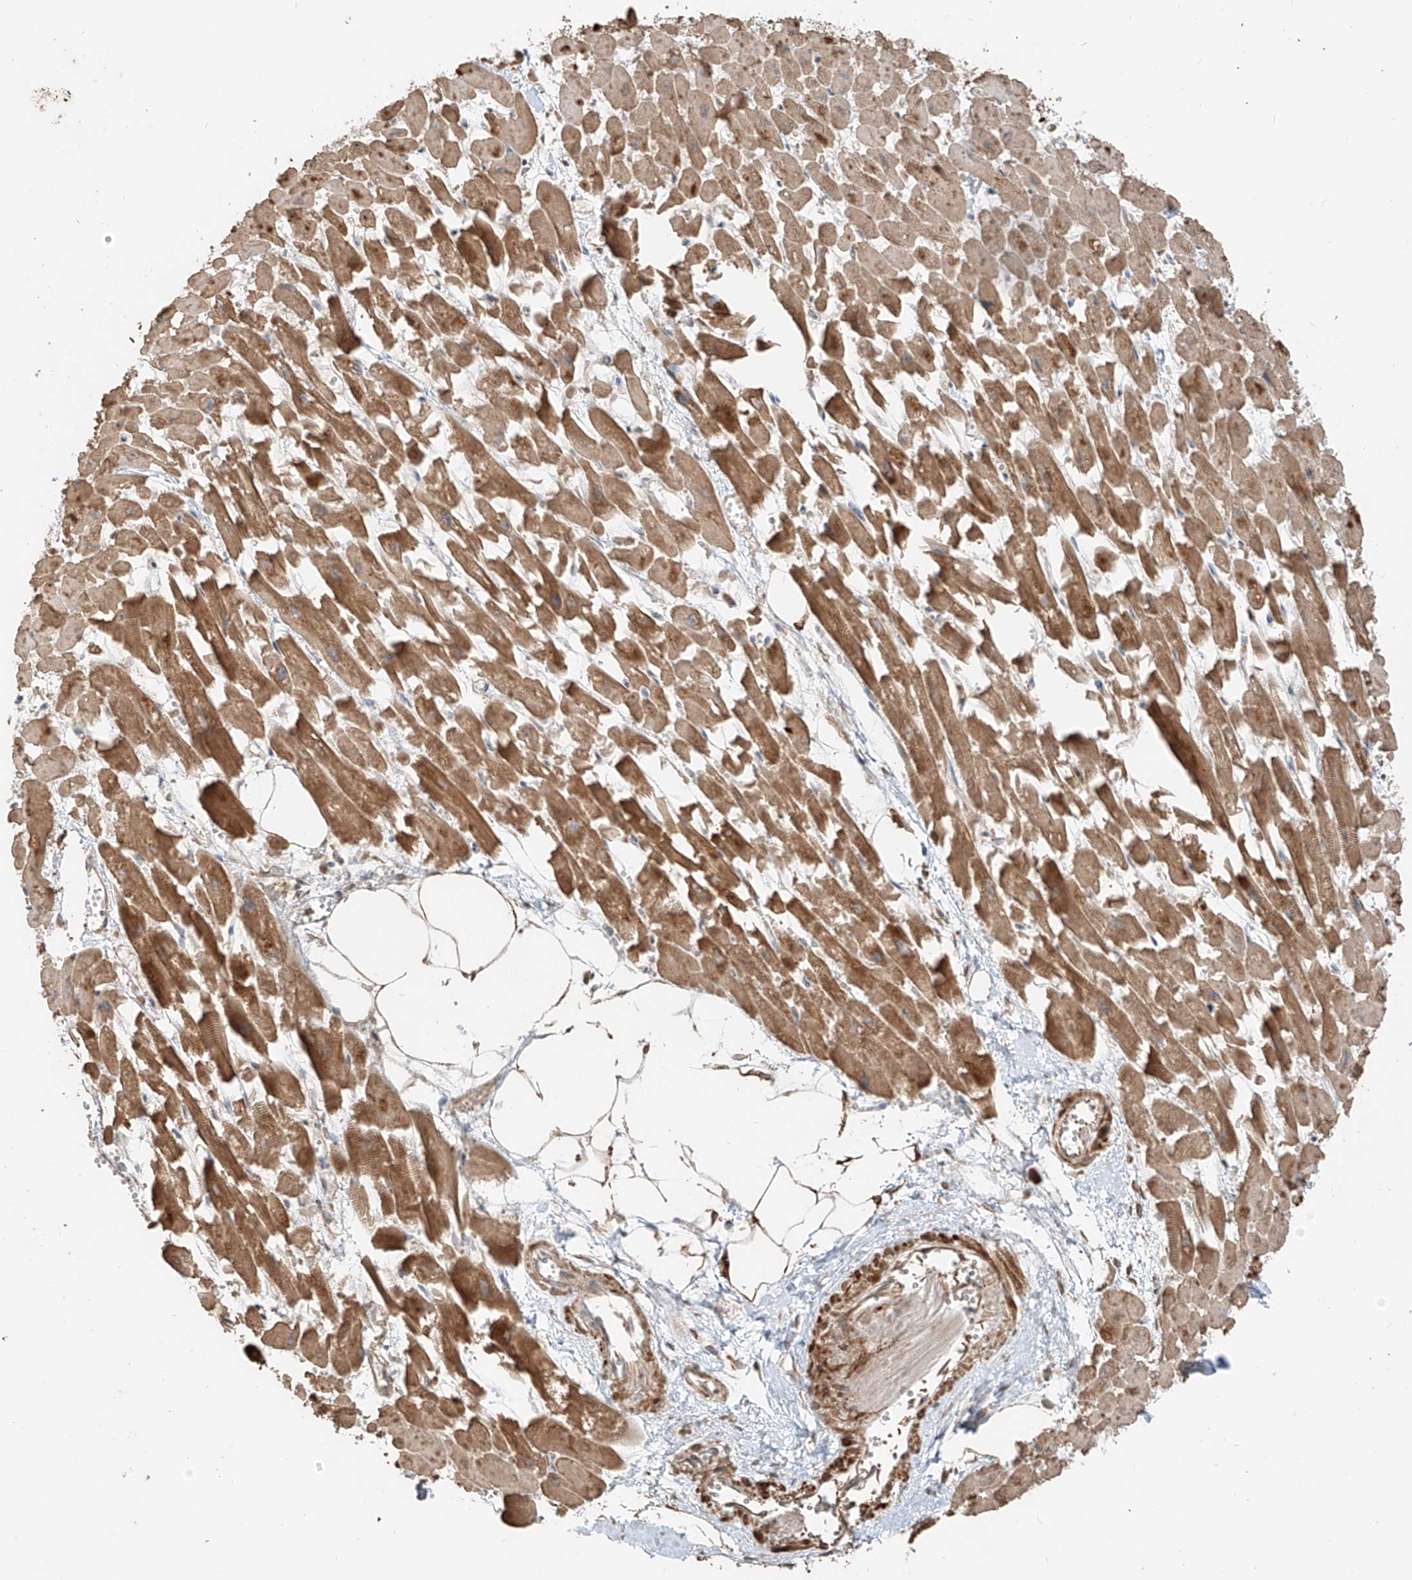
{"staining": {"intensity": "moderate", "quantity": ">75%", "location": "cytoplasmic/membranous"}, "tissue": "heart muscle", "cell_type": "Cardiomyocytes", "image_type": "normal", "snomed": [{"axis": "morphology", "description": "Normal tissue, NOS"}, {"axis": "topography", "description": "Heart"}], "caption": "Approximately >75% of cardiomyocytes in normal human heart muscle reveal moderate cytoplasmic/membranous protein positivity as visualized by brown immunohistochemical staining.", "gene": "ANKZF1", "patient": {"sex": "female", "age": 64}}